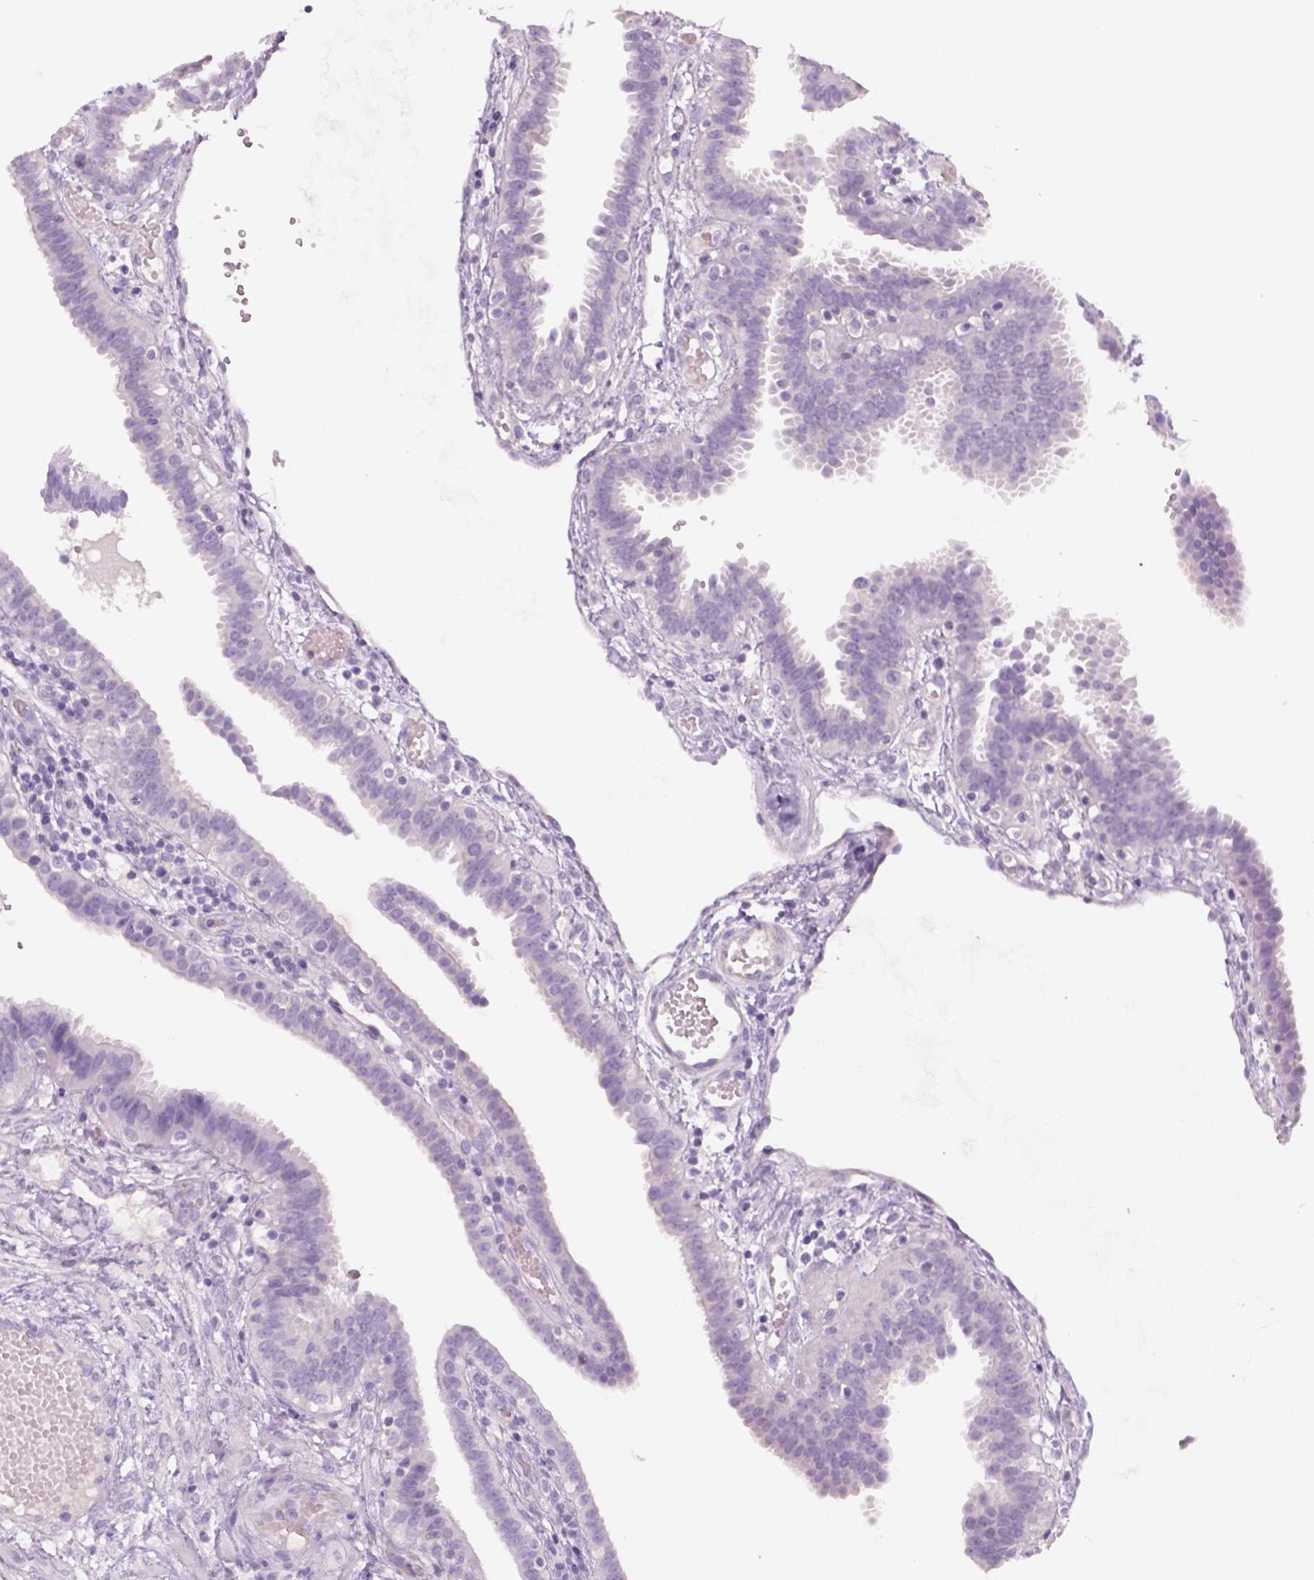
{"staining": {"intensity": "negative", "quantity": "none", "location": "none"}, "tissue": "fallopian tube", "cell_type": "Glandular cells", "image_type": "normal", "snomed": [{"axis": "morphology", "description": "Normal tissue, NOS"}, {"axis": "topography", "description": "Fallopian tube"}], "caption": "High magnification brightfield microscopy of normal fallopian tube stained with DAB (brown) and counterstained with hematoxylin (blue): glandular cells show no significant staining.", "gene": "KRT25", "patient": {"sex": "female", "age": 37}}